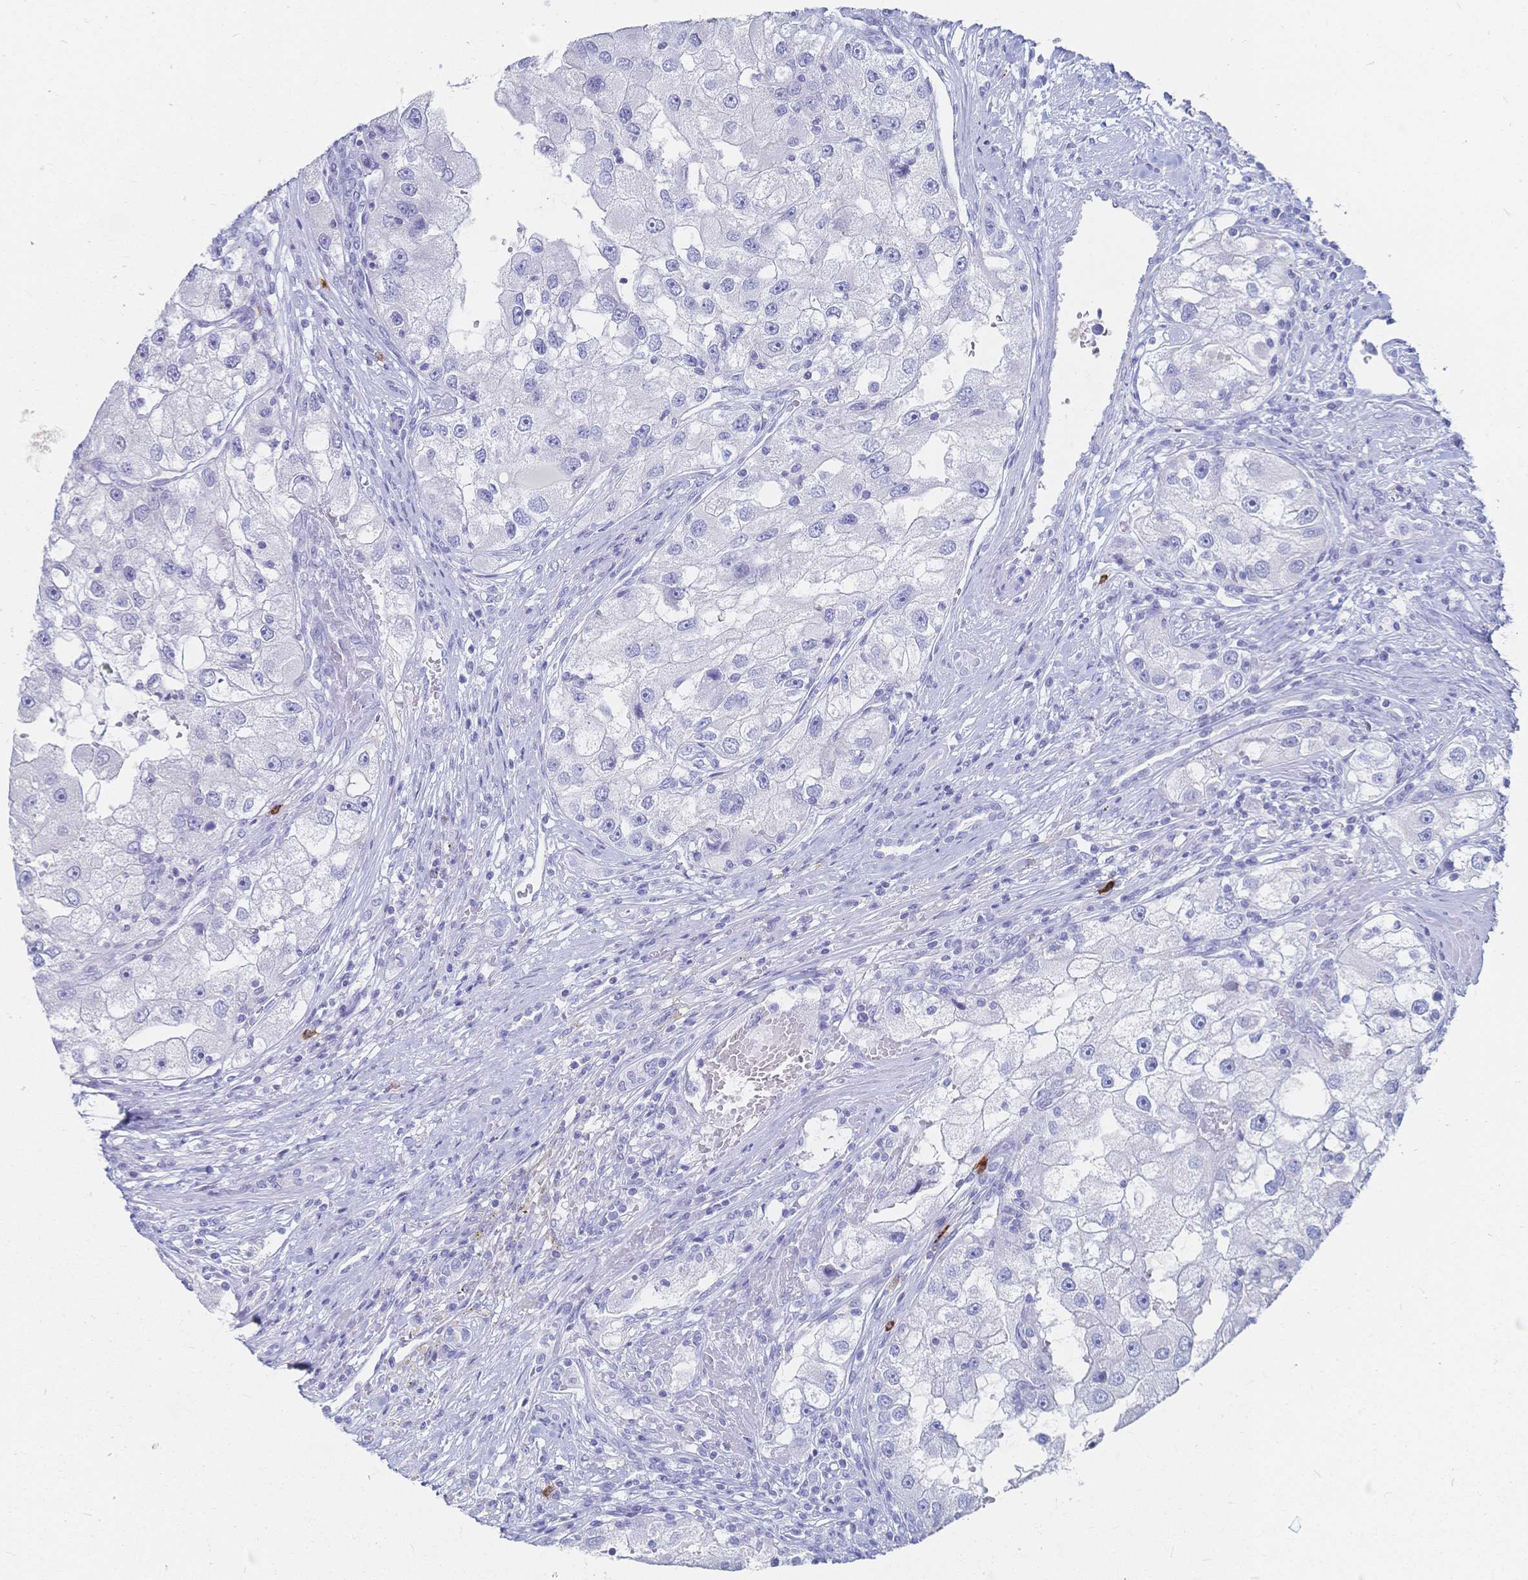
{"staining": {"intensity": "negative", "quantity": "none", "location": "none"}, "tissue": "renal cancer", "cell_type": "Tumor cells", "image_type": "cancer", "snomed": [{"axis": "morphology", "description": "Adenocarcinoma, NOS"}, {"axis": "topography", "description": "Kidney"}], "caption": "IHC of adenocarcinoma (renal) demonstrates no expression in tumor cells.", "gene": "IL2RB", "patient": {"sex": "male", "age": 63}}